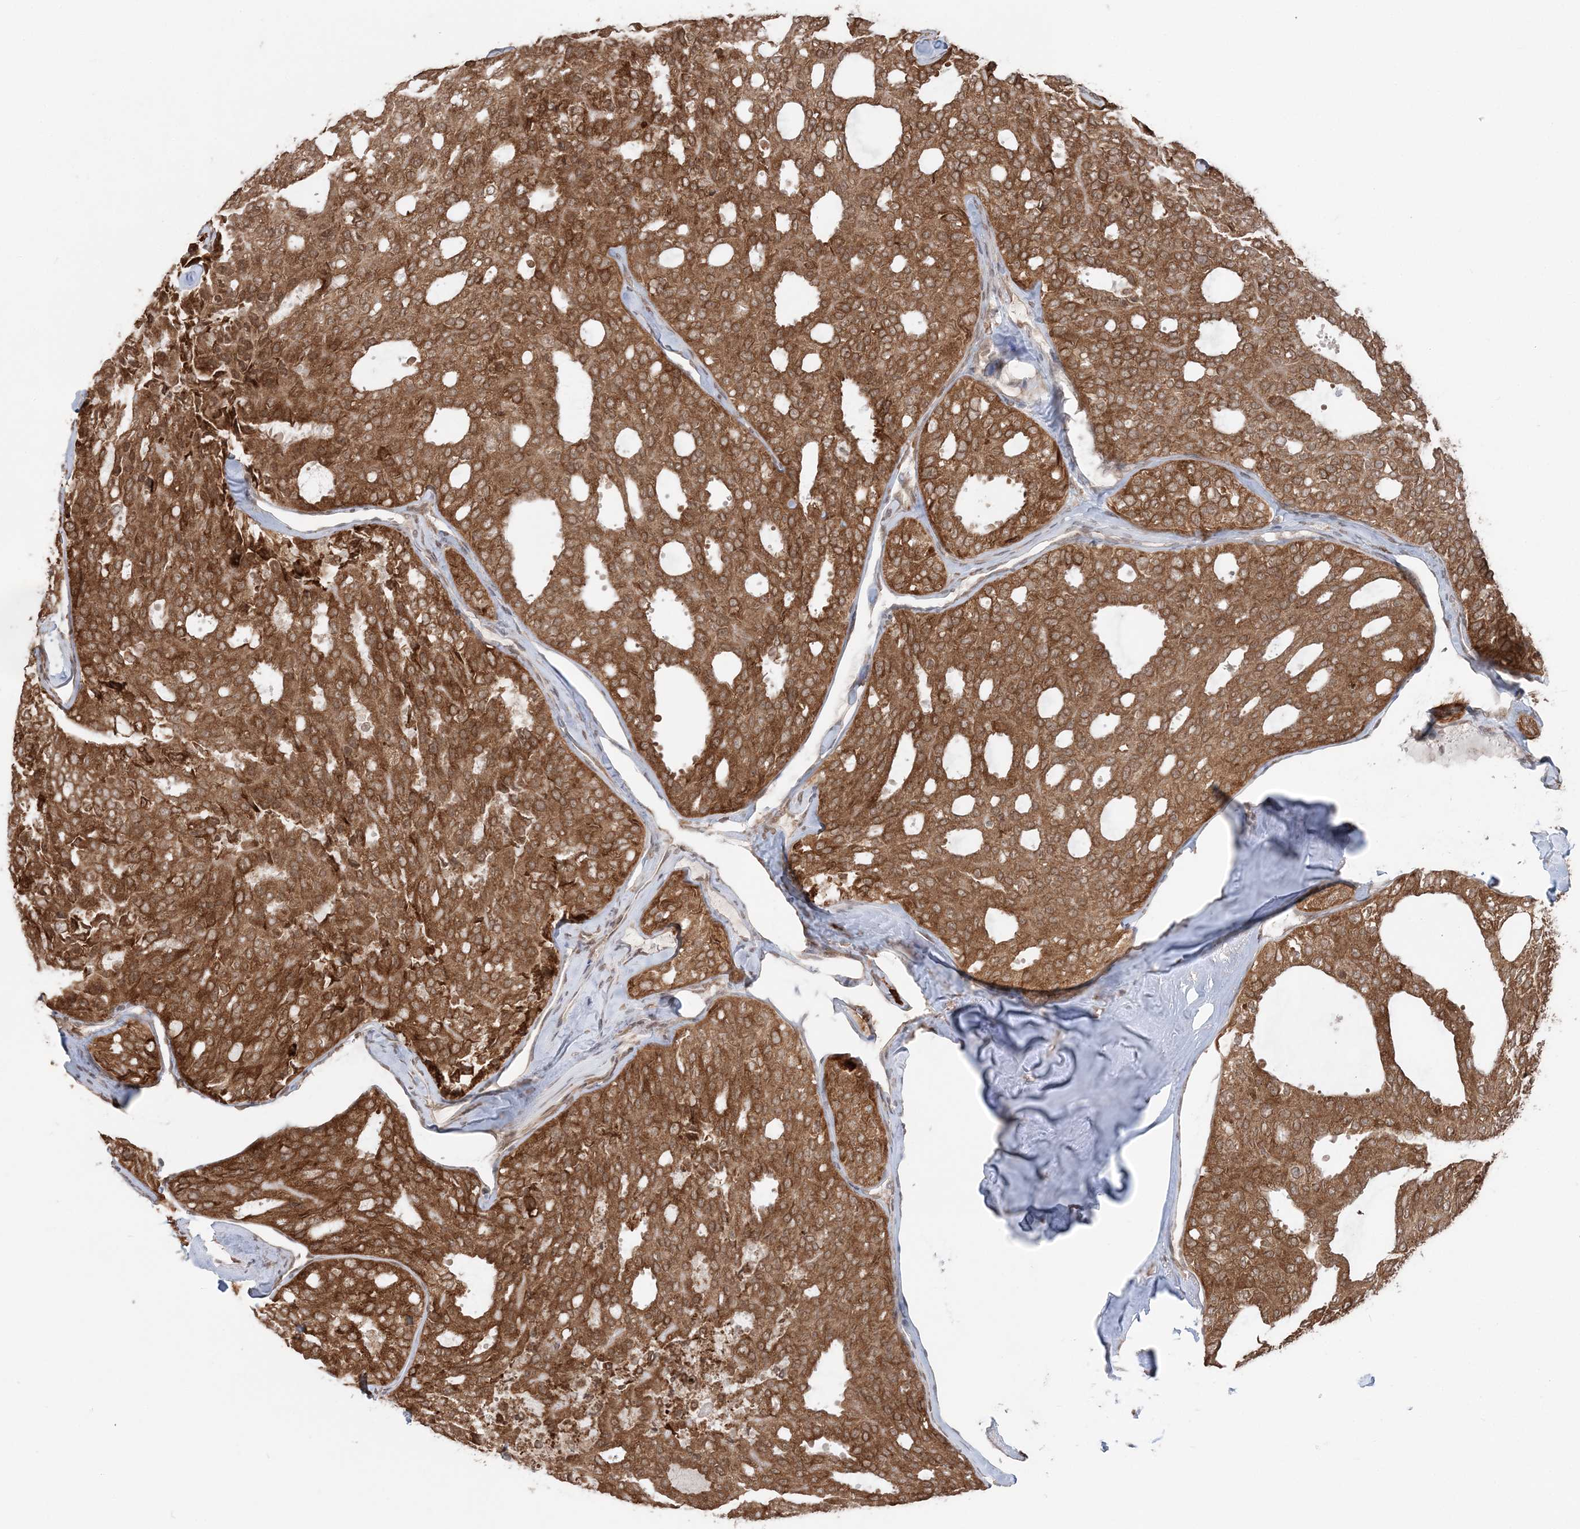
{"staining": {"intensity": "strong", "quantity": ">75%", "location": "cytoplasmic/membranous"}, "tissue": "thyroid cancer", "cell_type": "Tumor cells", "image_type": "cancer", "snomed": [{"axis": "morphology", "description": "Follicular adenoma carcinoma, NOS"}, {"axis": "topography", "description": "Thyroid gland"}], "caption": "Immunohistochemistry (IHC) staining of follicular adenoma carcinoma (thyroid), which shows high levels of strong cytoplasmic/membranous positivity in approximately >75% of tumor cells indicating strong cytoplasmic/membranous protein positivity. The staining was performed using DAB (brown) for protein detection and nuclei were counterstained in hematoxylin (blue).", "gene": "TMED10", "patient": {"sex": "male", "age": 75}}